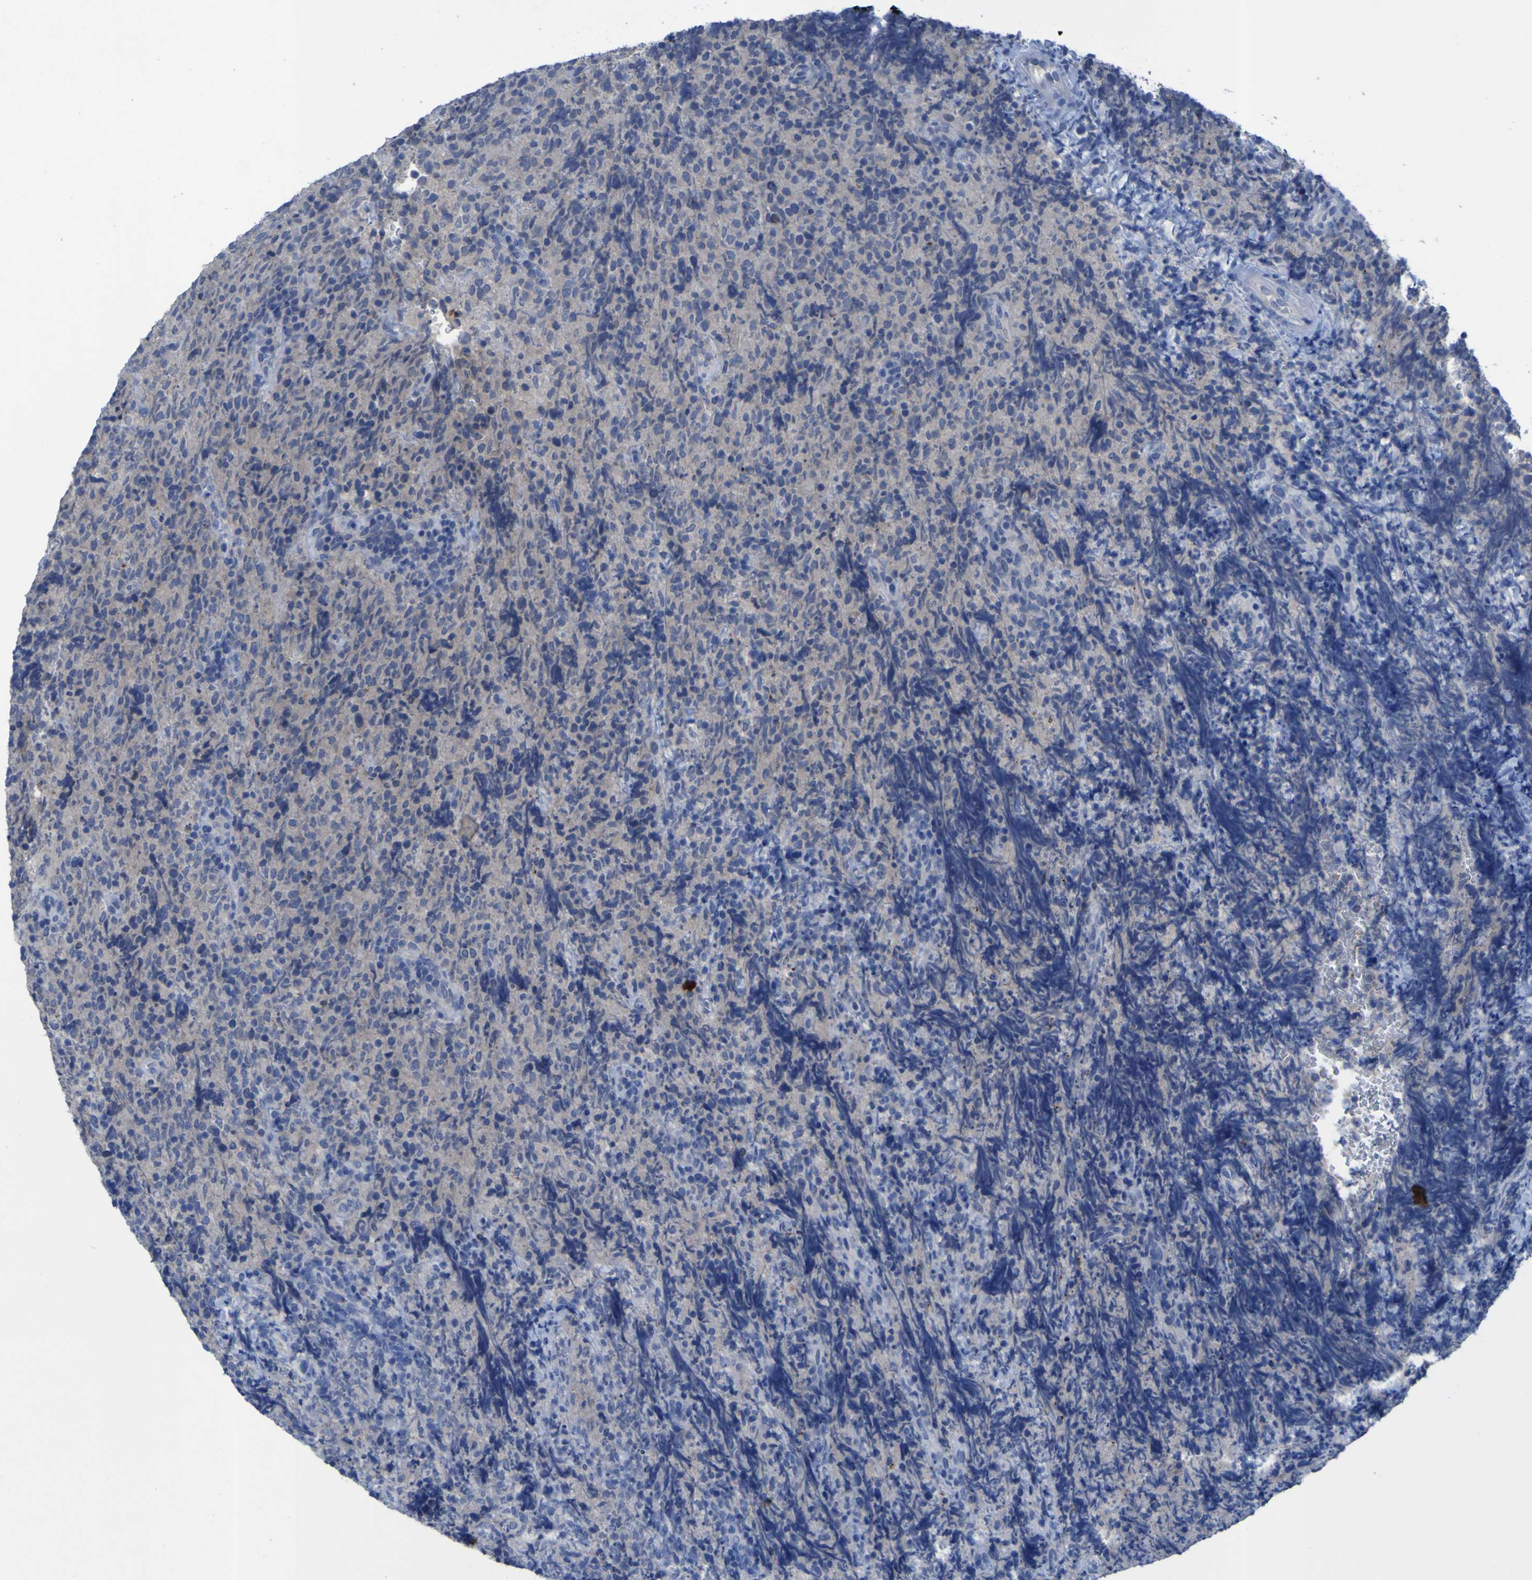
{"staining": {"intensity": "negative", "quantity": "none", "location": "none"}, "tissue": "lymphoma", "cell_type": "Tumor cells", "image_type": "cancer", "snomed": [{"axis": "morphology", "description": "Malignant lymphoma, non-Hodgkin's type, High grade"}, {"axis": "topography", "description": "Tonsil"}], "caption": "Immunohistochemical staining of human high-grade malignant lymphoma, non-Hodgkin's type demonstrates no significant positivity in tumor cells.", "gene": "SGK2", "patient": {"sex": "female", "age": 36}}